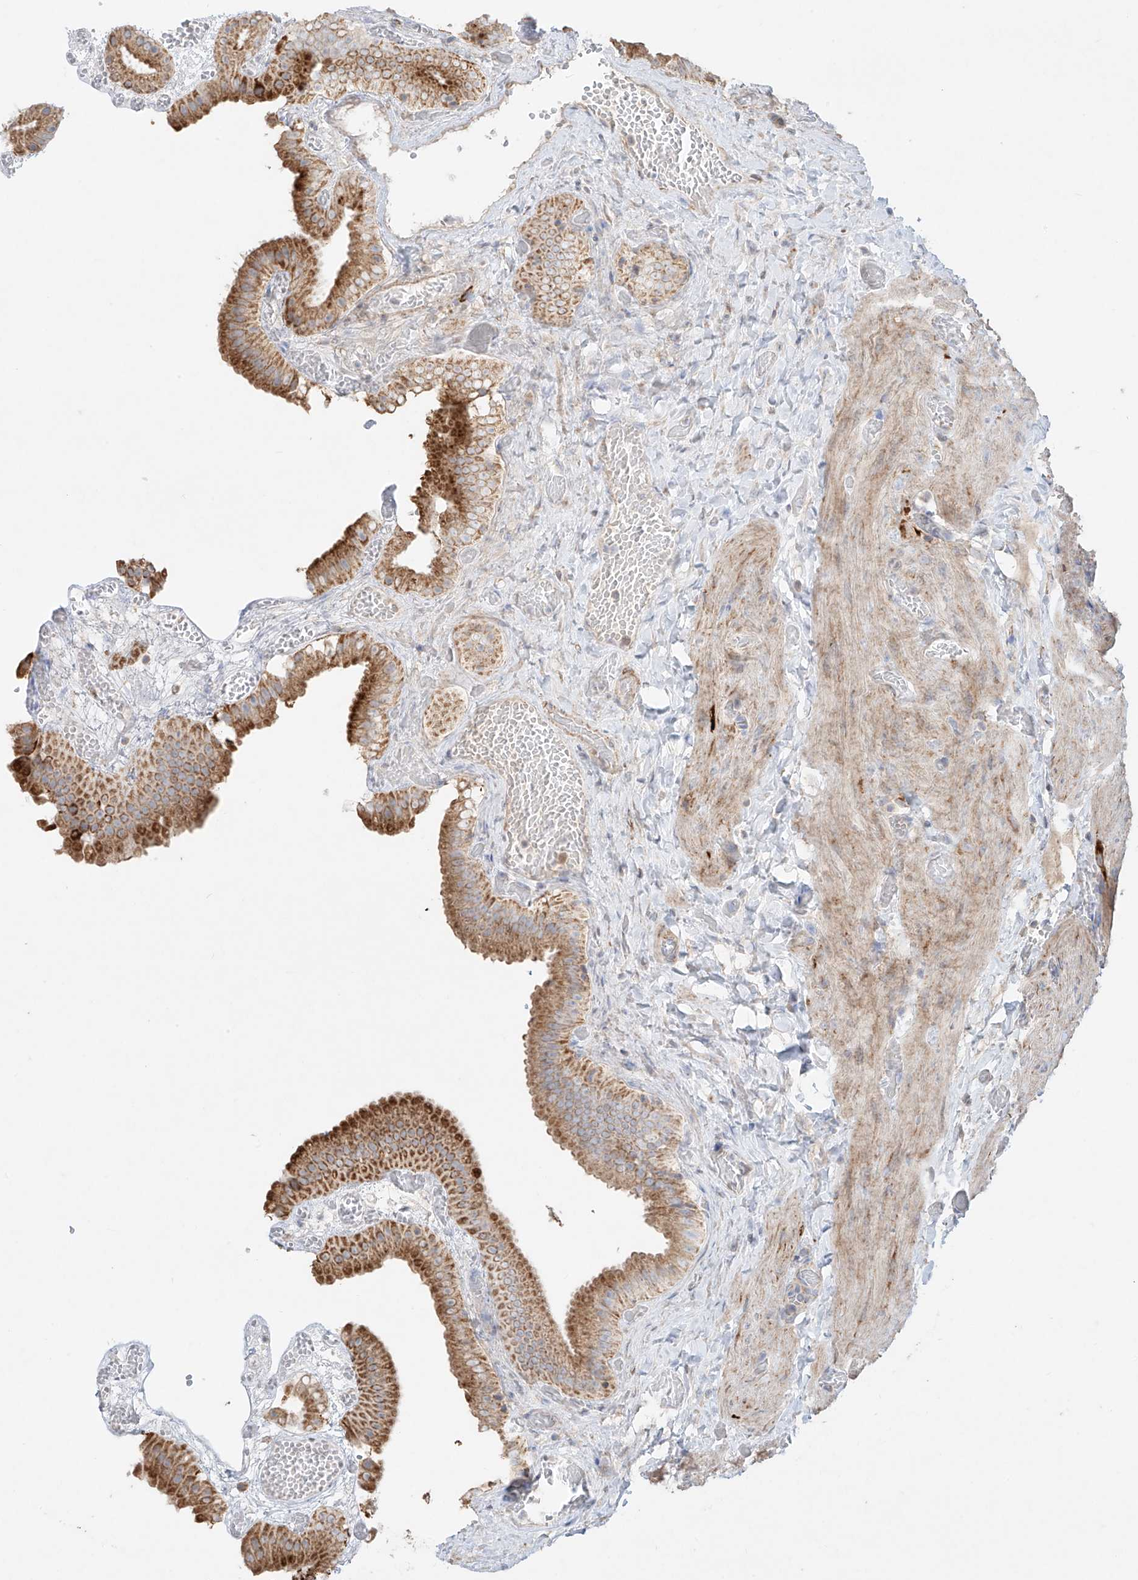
{"staining": {"intensity": "moderate", "quantity": ">75%", "location": "cytoplasmic/membranous"}, "tissue": "gallbladder", "cell_type": "Glandular cells", "image_type": "normal", "snomed": [{"axis": "morphology", "description": "Normal tissue, NOS"}, {"axis": "topography", "description": "Gallbladder"}], "caption": "Gallbladder stained with a brown dye reveals moderate cytoplasmic/membranous positive staining in approximately >75% of glandular cells.", "gene": "COLGALT2", "patient": {"sex": "female", "age": 64}}